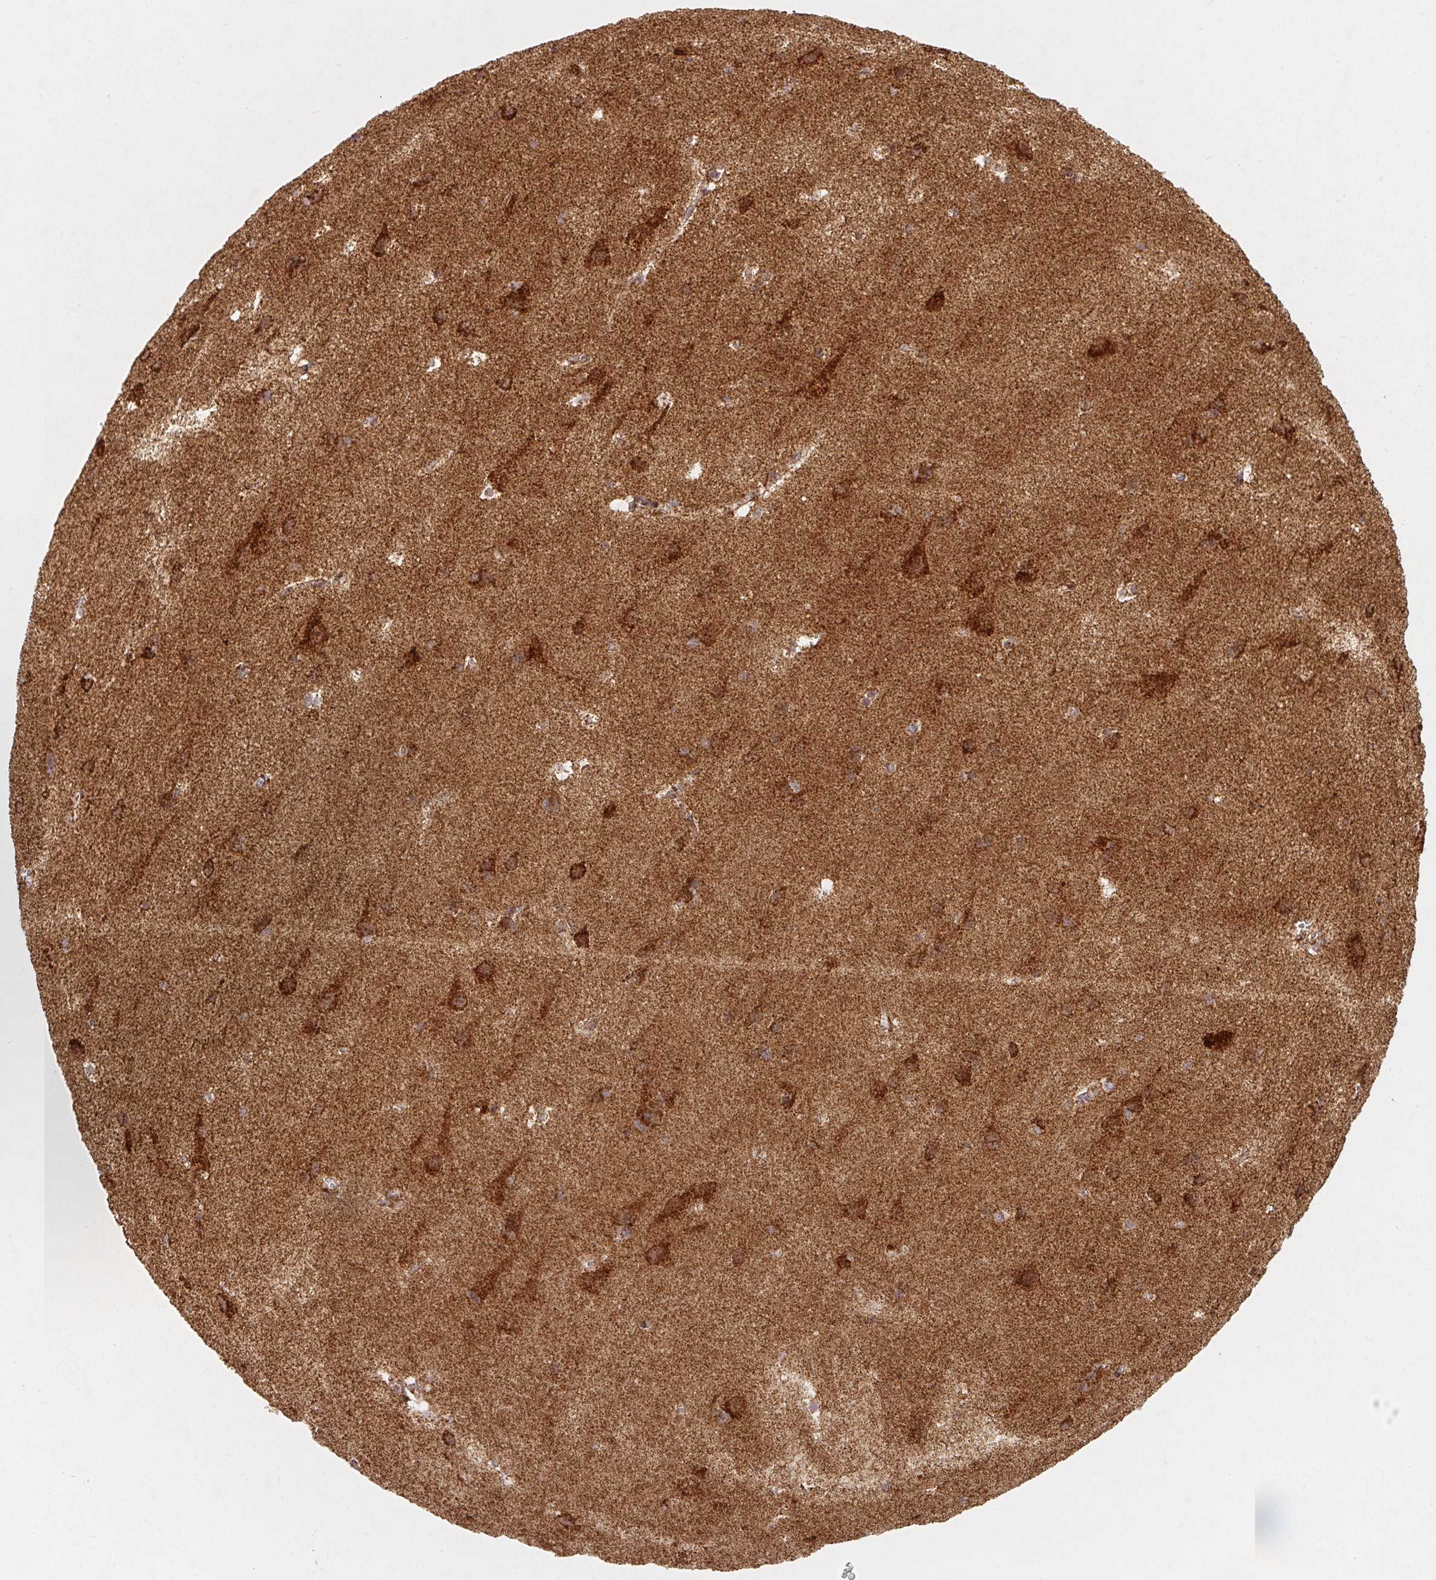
{"staining": {"intensity": "moderate", "quantity": ">75%", "location": "cytoplasmic/membranous"}, "tissue": "cerebral cortex", "cell_type": "Endothelial cells", "image_type": "normal", "snomed": [{"axis": "morphology", "description": "Normal tissue, NOS"}, {"axis": "topography", "description": "Cerebral cortex"}], "caption": "Approximately >75% of endothelial cells in benign human cerebral cortex exhibit moderate cytoplasmic/membranous protein expression as visualized by brown immunohistochemical staining.", "gene": "NDUFS6", "patient": {"sex": "male", "age": 37}}